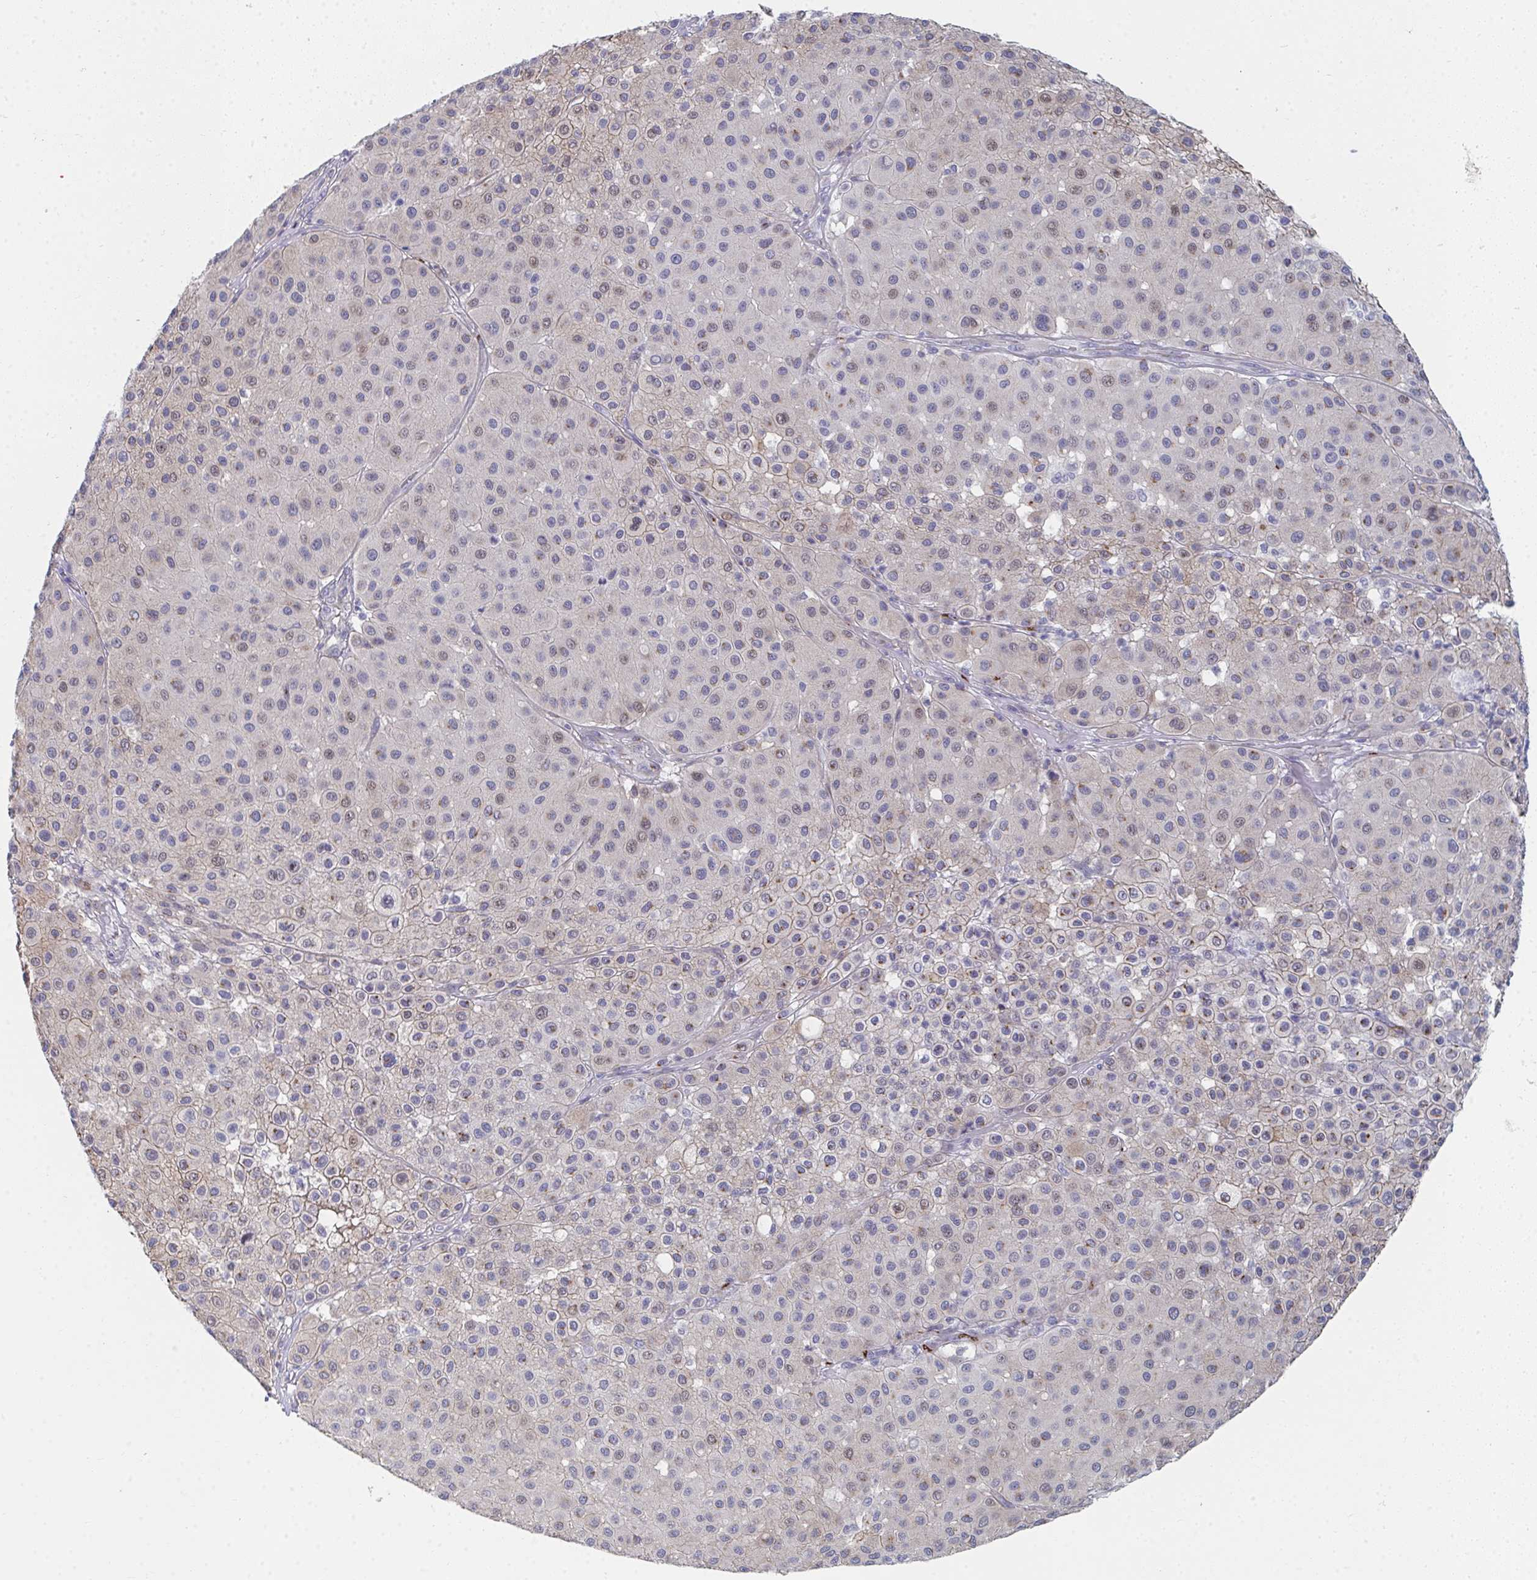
{"staining": {"intensity": "weak", "quantity": "25%-75%", "location": "nuclear"}, "tissue": "melanoma", "cell_type": "Tumor cells", "image_type": "cancer", "snomed": [{"axis": "morphology", "description": "Malignant melanoma, Metastatic site"}, {"axis": "topography", "description": "Smooth muscle"}], "caption": "Protein expression analysis of human malignant melanoma (metastatic site) reveals weak nuclear positivity in about 25%-75% of tumor cells.", "gene": "PSMG1", "patient": {"sex": "male", "age": 41}}